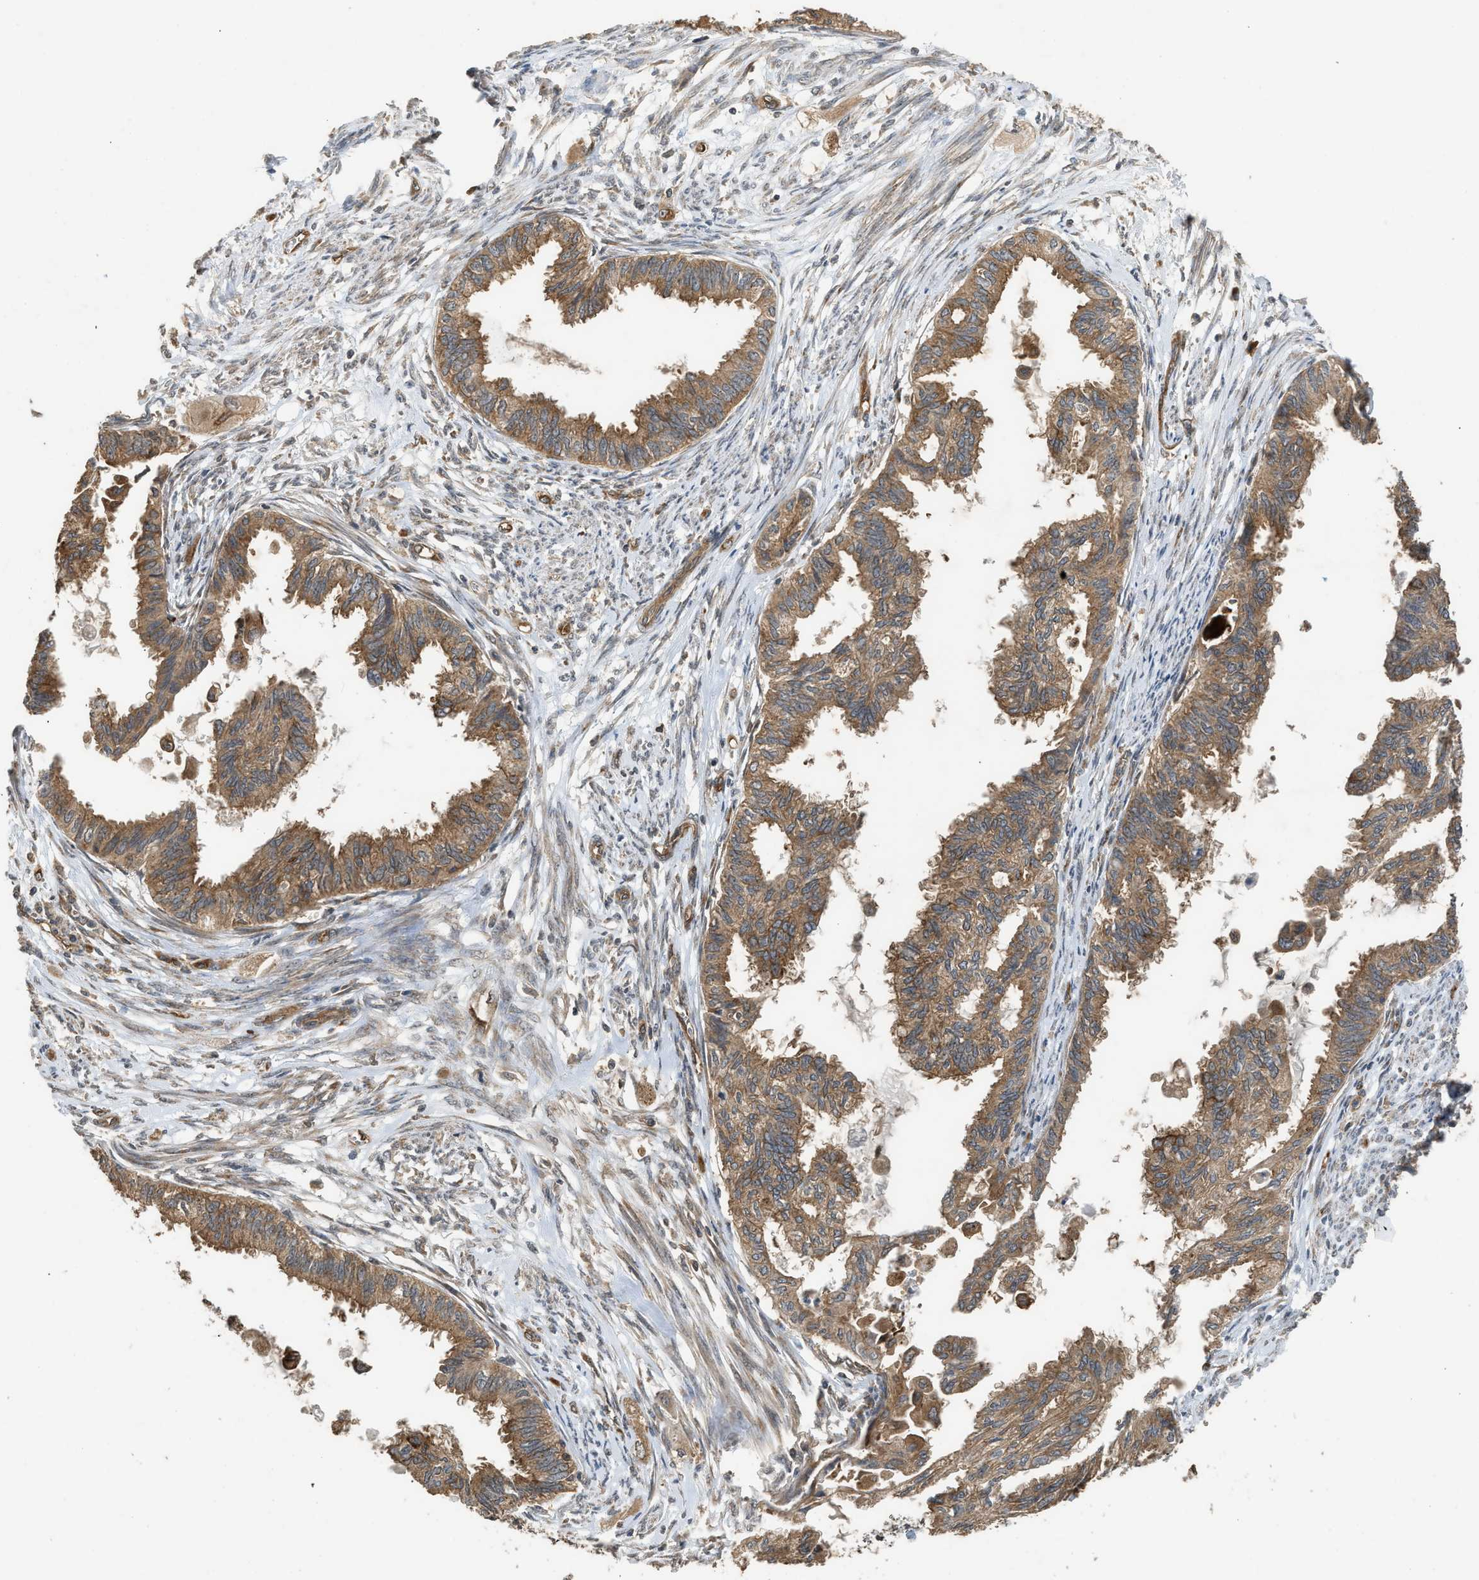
{"staining": {"intensity": "moderate", "quantity": ">75%", "location": "cytoplasmic/membranous"}, "tissue": "cervical cancer", "cell_type": "Tumor cells", "image_type": "cancer", "snomed": [{"axis": "morphology", "description": "Normal tissue, NOS"}, {"axis": "morphology", "description": "Adenocarcinoma, NOS"}, {"axis": "topography", "description": "Cervix"}, {"axis": "topography", "description": "Endometrium"}], "caption": "Adenocarcinoma (cervical) stained with DAB (3,3'-diaminobenzidine) immunohistochemistry demonstrates medium levels of moderate cytoplasmic/membranous positivity in about >75% of tumor cells.", "gene": "HIP1R", "patient": {"sex": "female", "age": 86}}